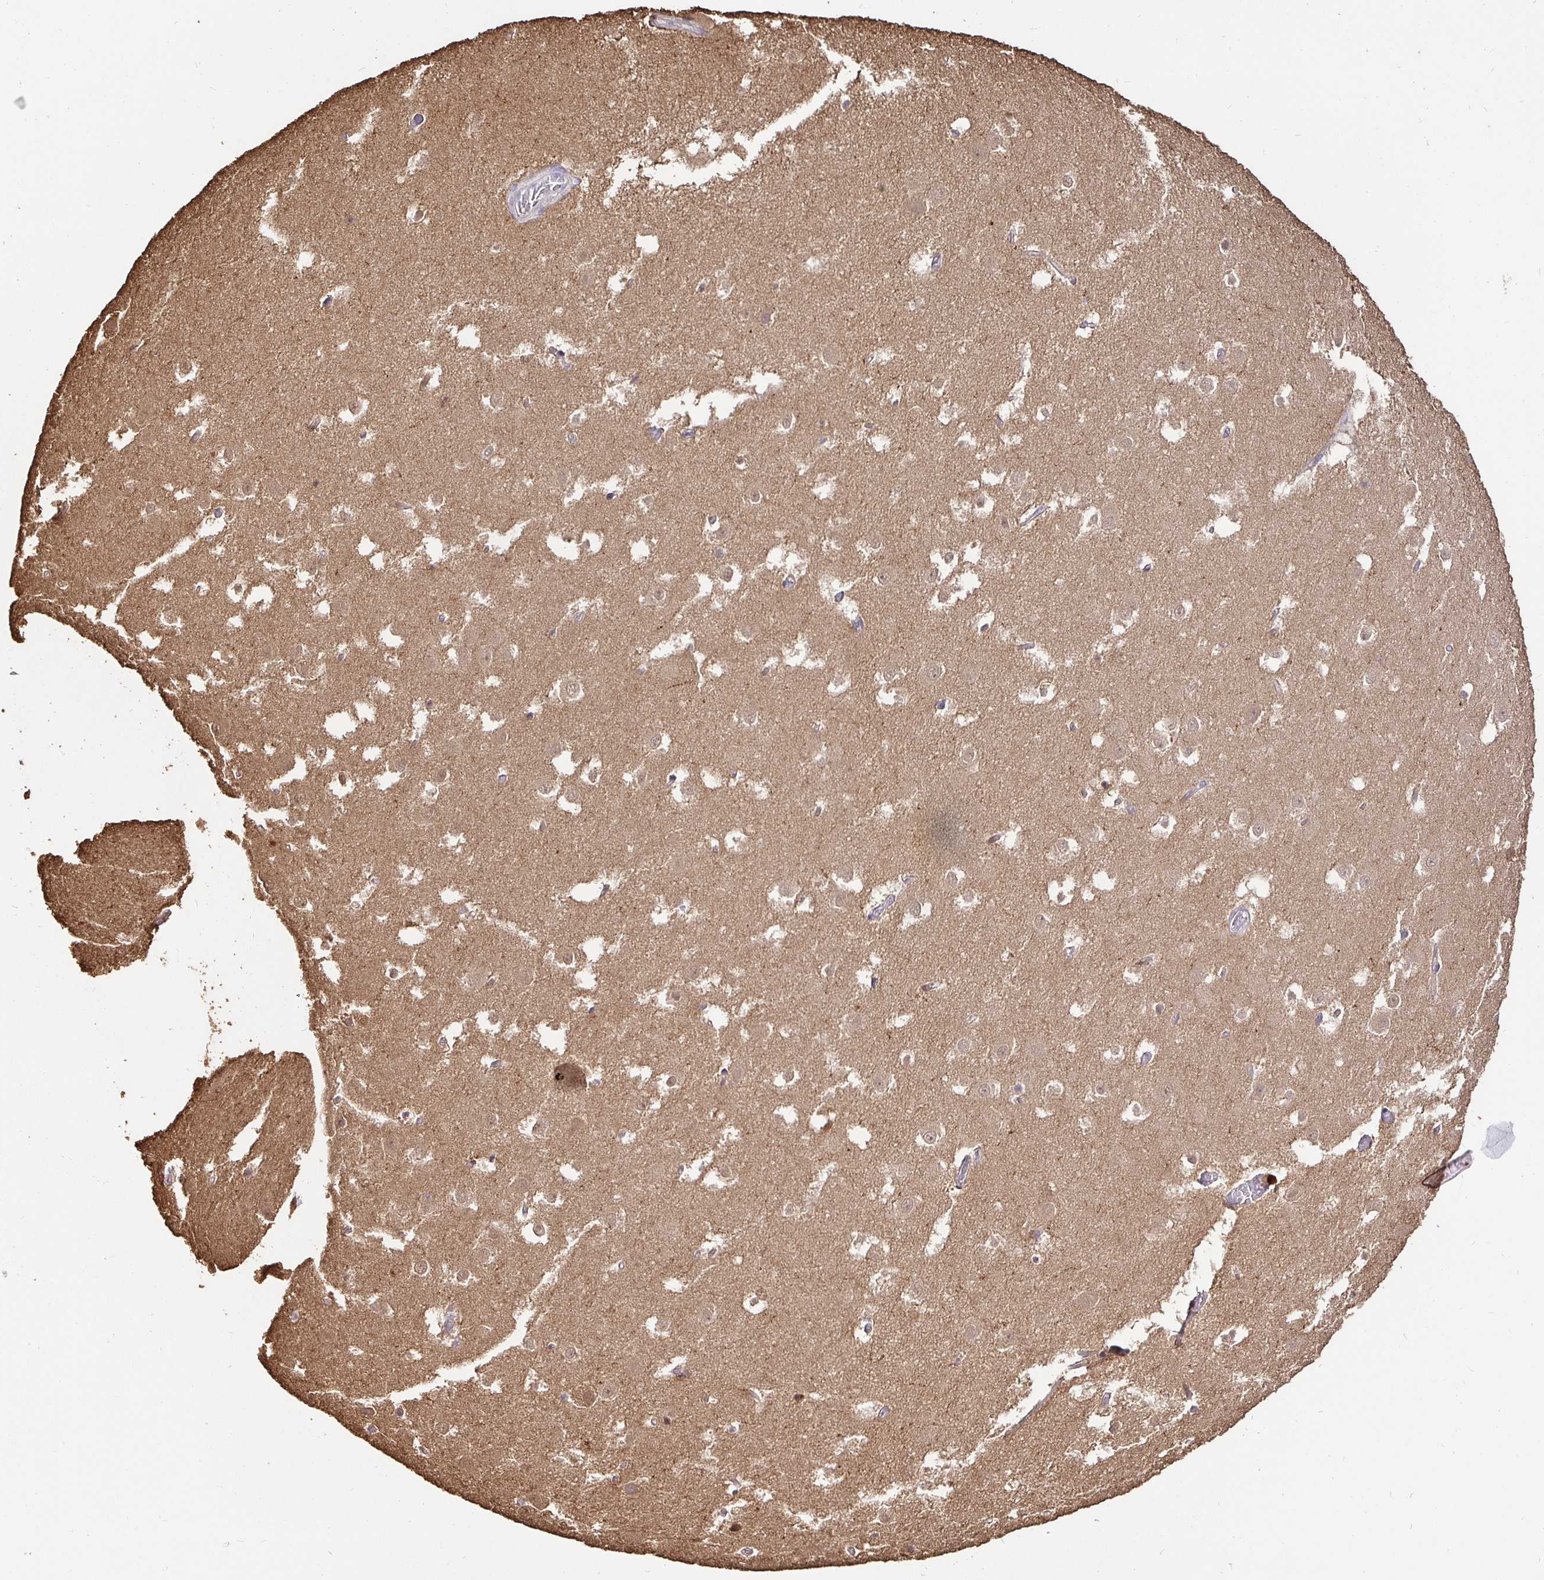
{"staining": {"intensity": "moderate", "quantity": "<25%", "location": "cytoplasmic/membranous,nuclear"}, "tissue": "hippocampus", "cell_type": "Glial cells", "image_type": "normal", "snomed": [{"axis": "morphology", "description": "Normal tissue, NOS"}, {"axis": "topography", "description": "Hippocampus"}], "caption": "Immunohistochemistry (IHC) of normal human hippocampus demonstrates low levels of moderate cytoplasmic/membranous,nuclear positivity in approximately <25% of glial cells.", "gene": "MAPK8IP3", "patient": {"sex": "female", "age": 52}}